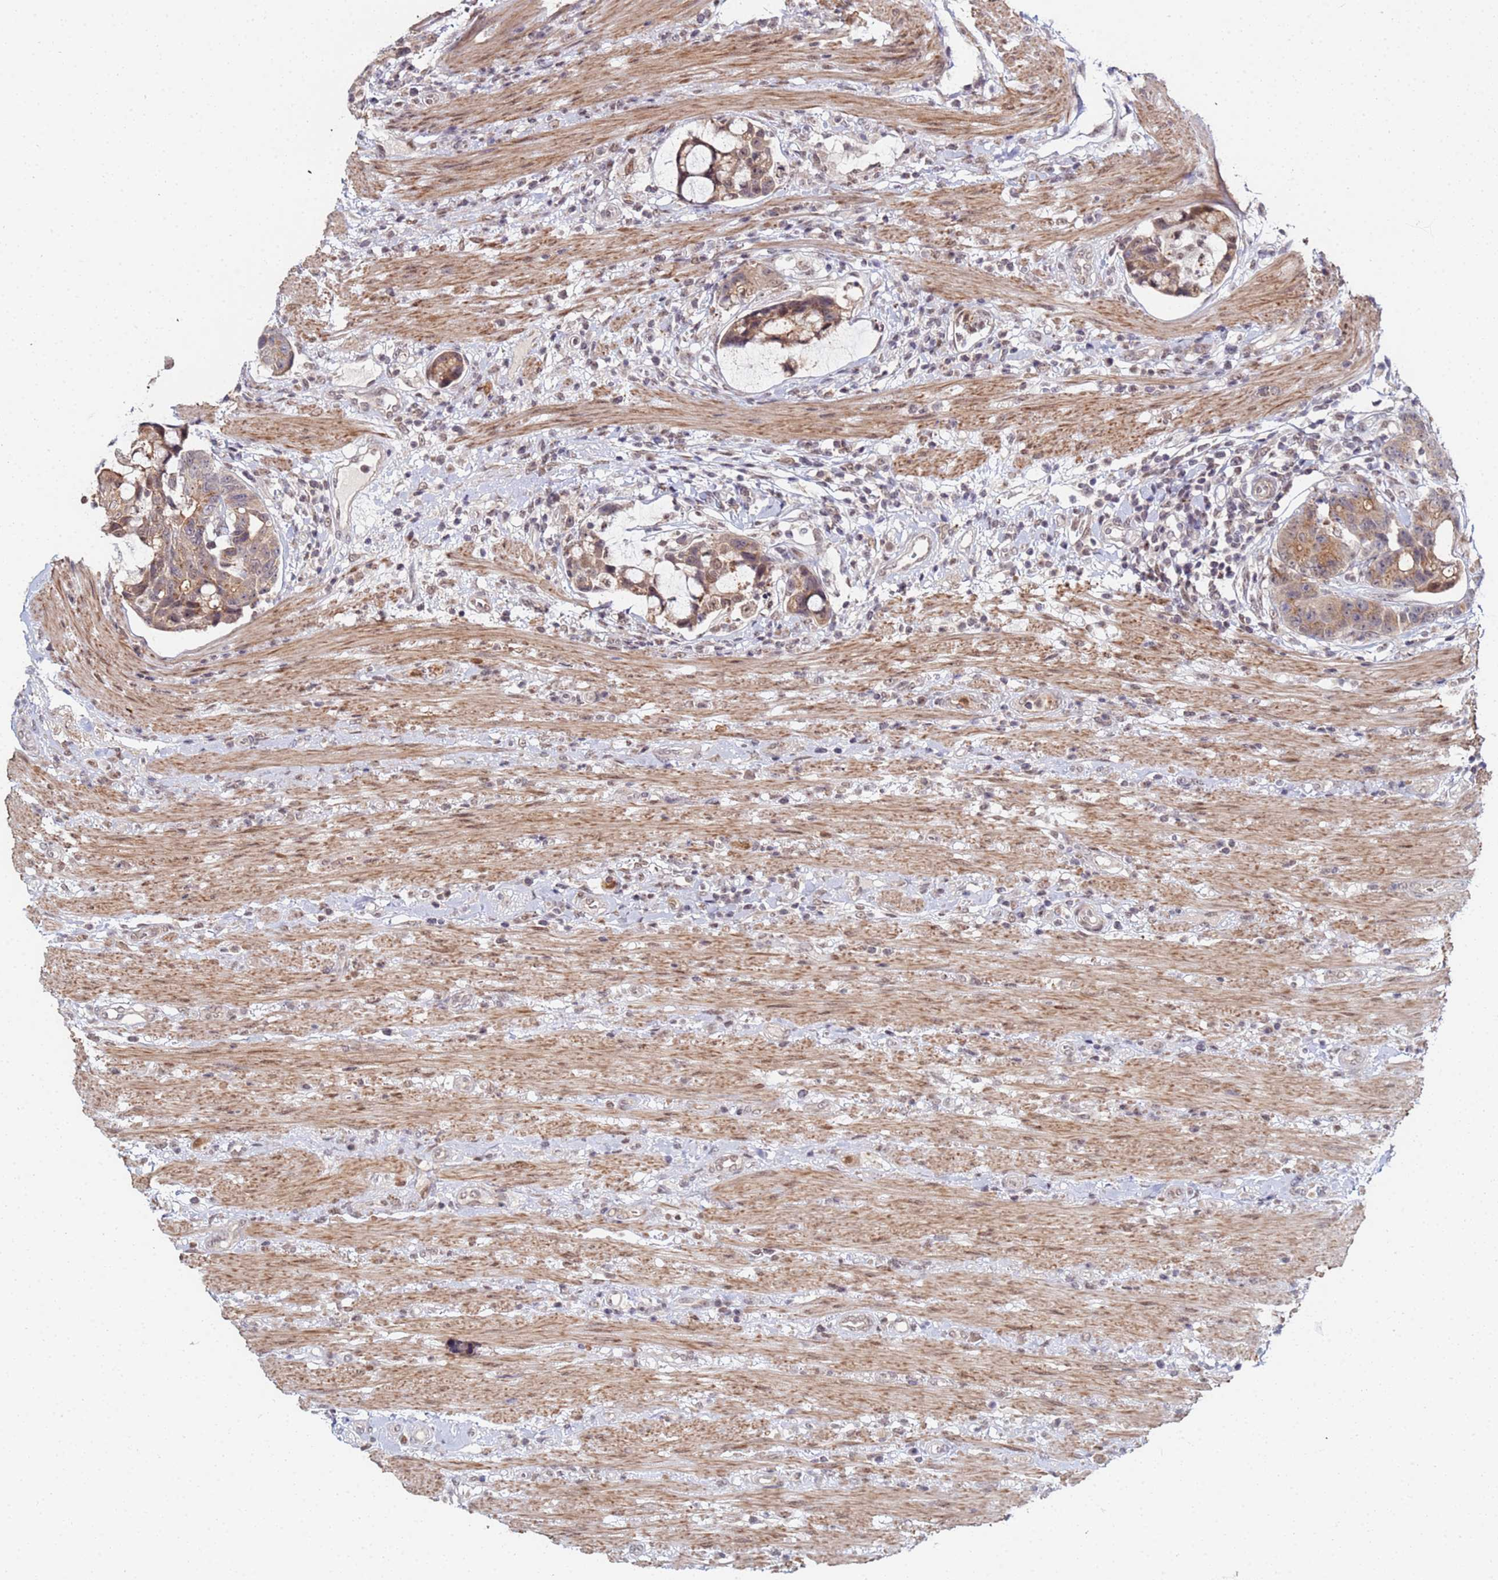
{"staining": {"intensity": "moderate", "quantity": ">75%", "location": "cytoplasmic/membranous"}, "tissue": "colorectal cancer", "cell_type": "Tumor cells", "image_type": "cancer", "snomed": [{"axis": "morphology", "description": "Adenocarcinoma, NOS"}, {"axis": "topography", "description": "Colon"}], "caption": "Immunohistochemistry (IHC) staining of colorectal cancer (adenocarcinoma), which displays medium levels of moderate cytoplasmic/membranous staining in about >75% of tumor cells indicating moderate cytoplasmic/membranous protein staining. The staining was performed using DAB (brown) for protein detection and nuclei were counterstained in hematoxylin (blue).", "gene": "MTCL1", "patient": {"sex": "female", "age": 82}}